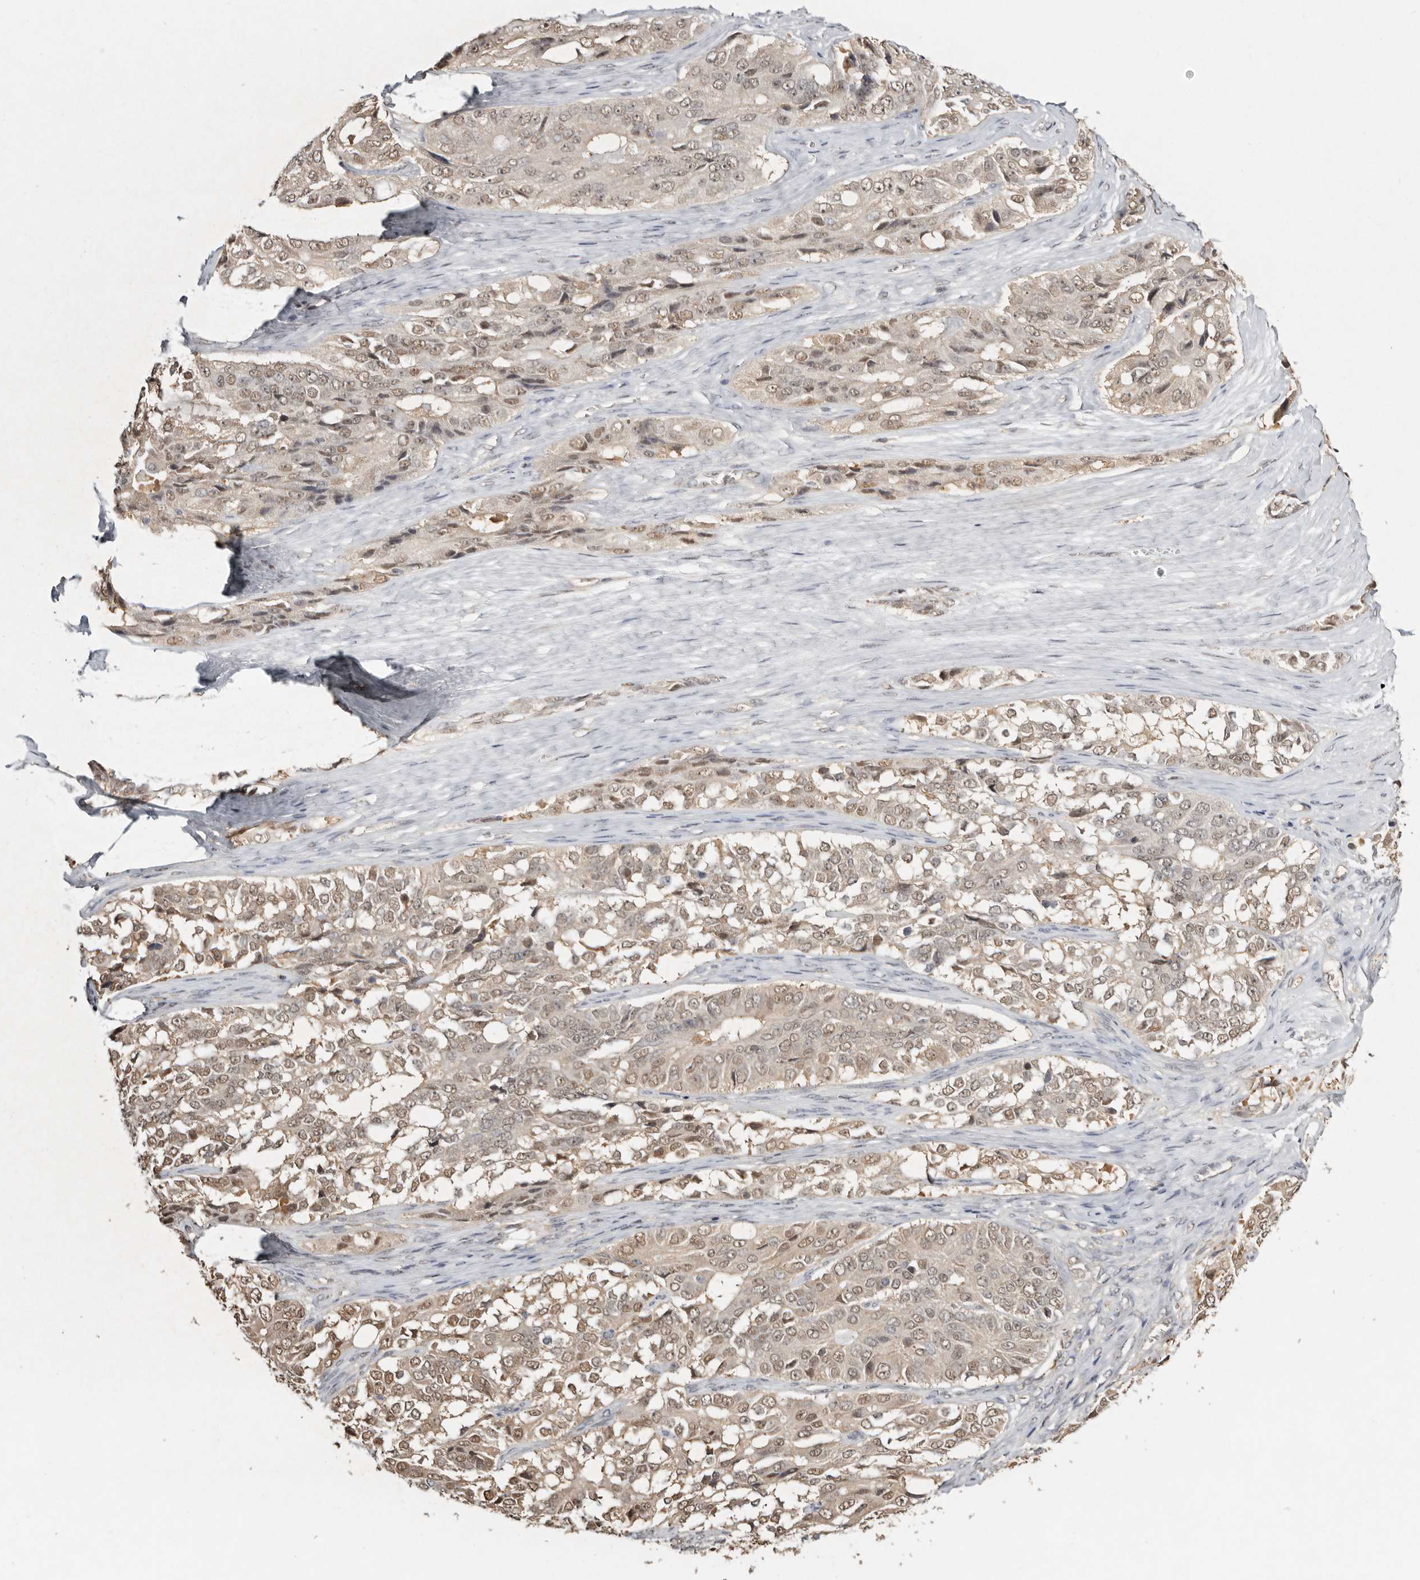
{"staining": {"intensity": "weak", "quantity": ">75%", "location": "nuclear"}, "tissue": "ovarian cancer", "cell_type": "Tumor cells", "image_type": "cancer", "snomed": [{"axis": "morphology", "description": "Carcinoma, endometroid"}, {"axis": "topography", "description": "Ovary"}], "caption": "Immunohistochemistry (IHC) image of human endometroid carcinoma (ovarian) stained for a protein (brown), which demonstrates low levels of weak nuclear expression in about >75% of tumor cells.", "gene": "PSMA5", "patient": {"sex": "female", "age": 51}}